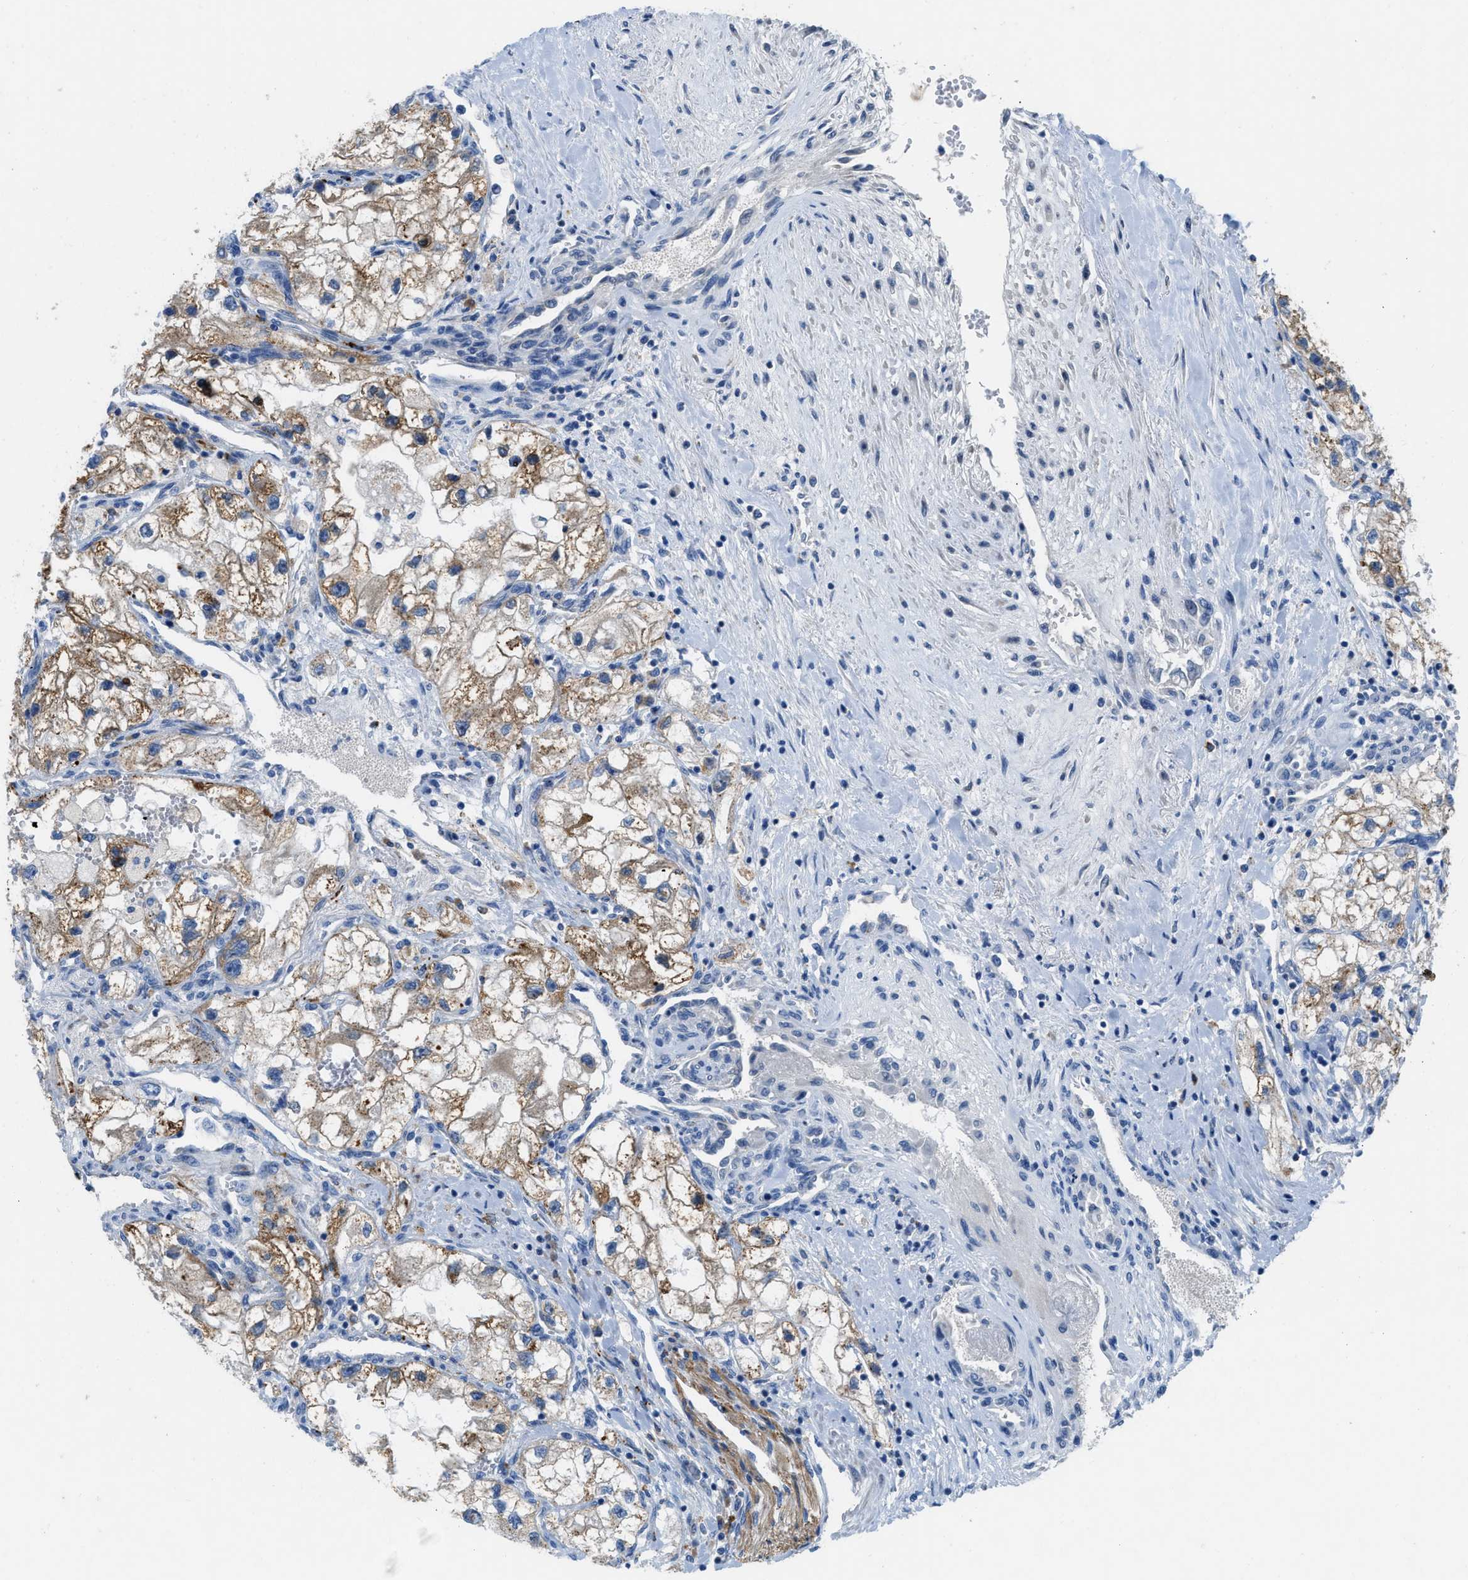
{"staining": {"intensity": "moderate", "quantity": ">75%", "location": "cytoplasmic/membranous"}, "tissue": "renal cancer", "cell_type": "Tumor cells", "image_type": "cancer", "snomed": [{"axis": "morphology", "description": "Adenocarcinoma, NOS"}, {"axis": "topography", "description": "Kidney"}], "caption": "Immunohistochemical staining of human renal cancer (adenocarcinoma) displays moderate cytoplasmic/membranous protein positivity in approximately >75% of tumor cells.", "gene": "TMEM248", "patient": {"sex": "female", "age": 70}}